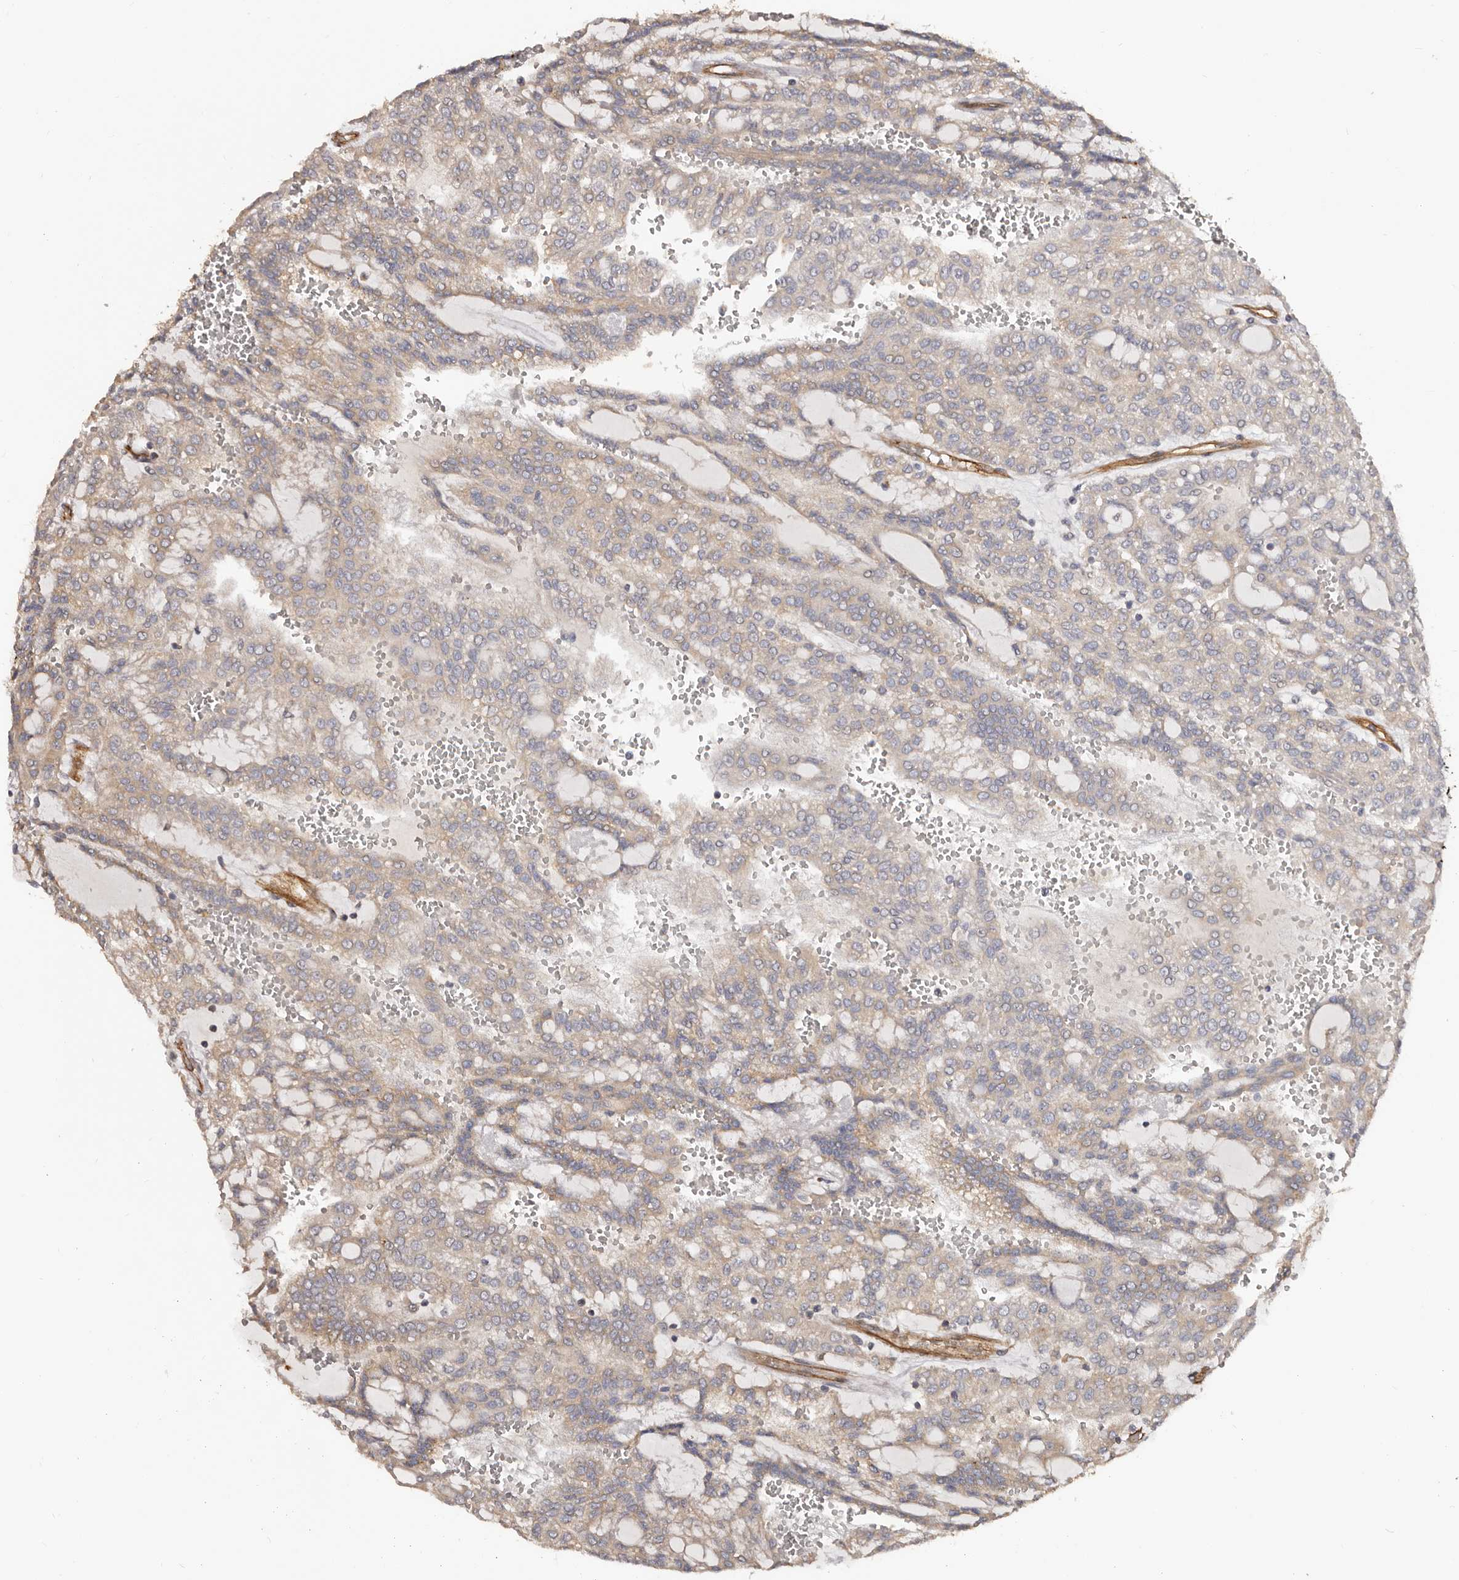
{"staining": {"intensity": "weak", "quantity": ">75%", "location": "cytoplasmic/membranous"}, "tissue": "renal cancer", "cell_type": "Tumor cells", "image_type": "cancer", "snomed": [{"axis": "morphology", "description": "Adenocarcinoma, NOS"}, {"axis": "topography", "description": "Kidney"}], "caption": "Human renal cancer (adenocarcinoma) stained for a protein (brown) demonstrates weak cytoplasmic/membranous positive expression in approximately >75% of tumor cells.", "gene": "GTPBP1", "patient": {"sex": "male", "age": 63}}